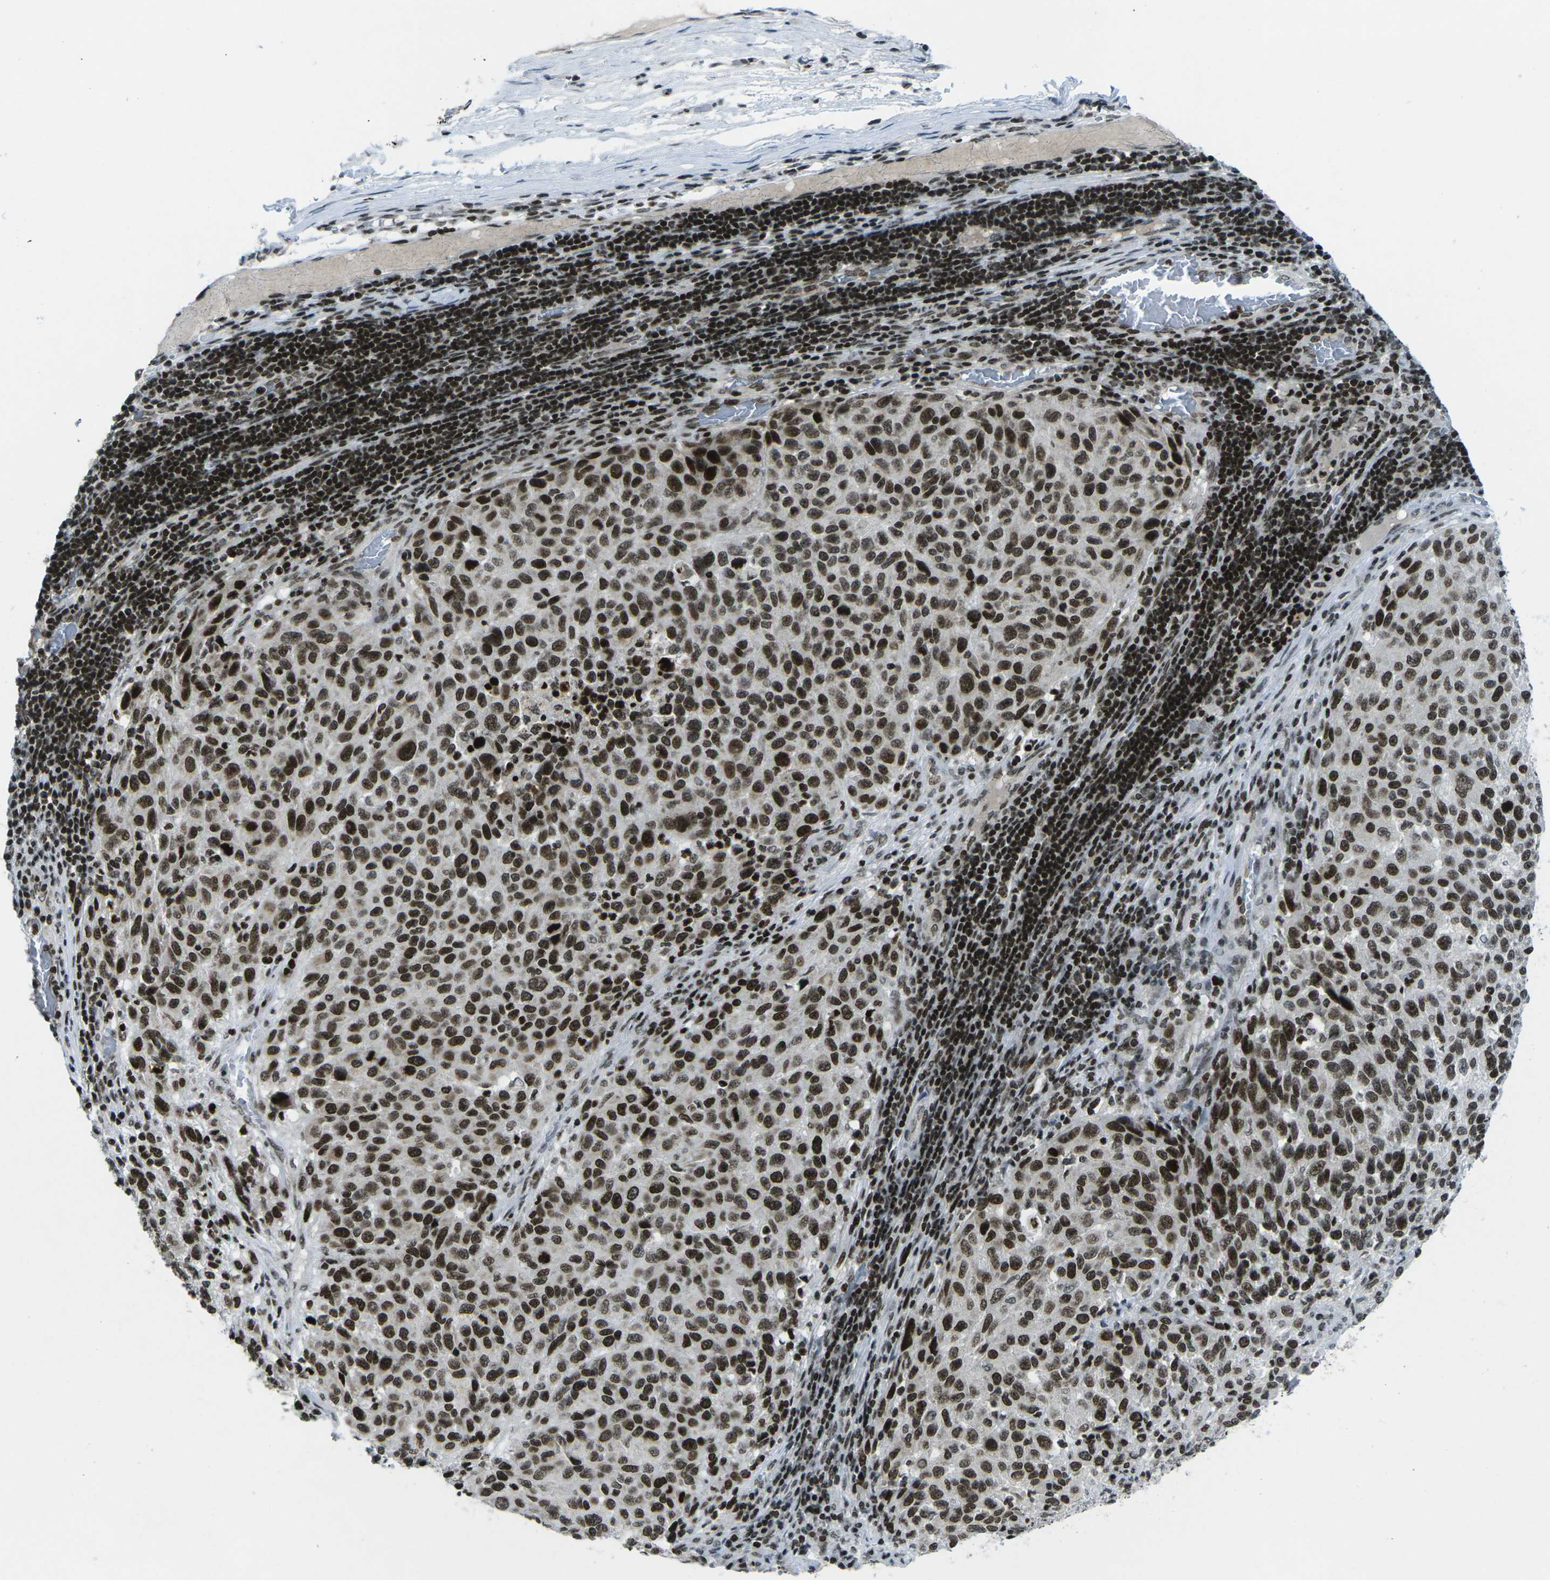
{"staining": {"intensity": "strong", "quantity": ">75%", "location": "nuclear"}, "tissue": "melanoma", "cell_type": "Tumor cells", "image_type": "cancer", "snomed": [{"axis": "morphology", "description": "Malignant melanoma, Metastatic site"}, {"axis": "topography", "description": "Lymph node"}], "caption": "Malignant melanoma (metastatic site) was stained to show a protein in brown. There is high levels of strong nuclear staining in approximately >75% of tumor cells. Nuclei are stained in blue.", "gene": "EME1", "patient": {"sex": "male", "age": 61}}